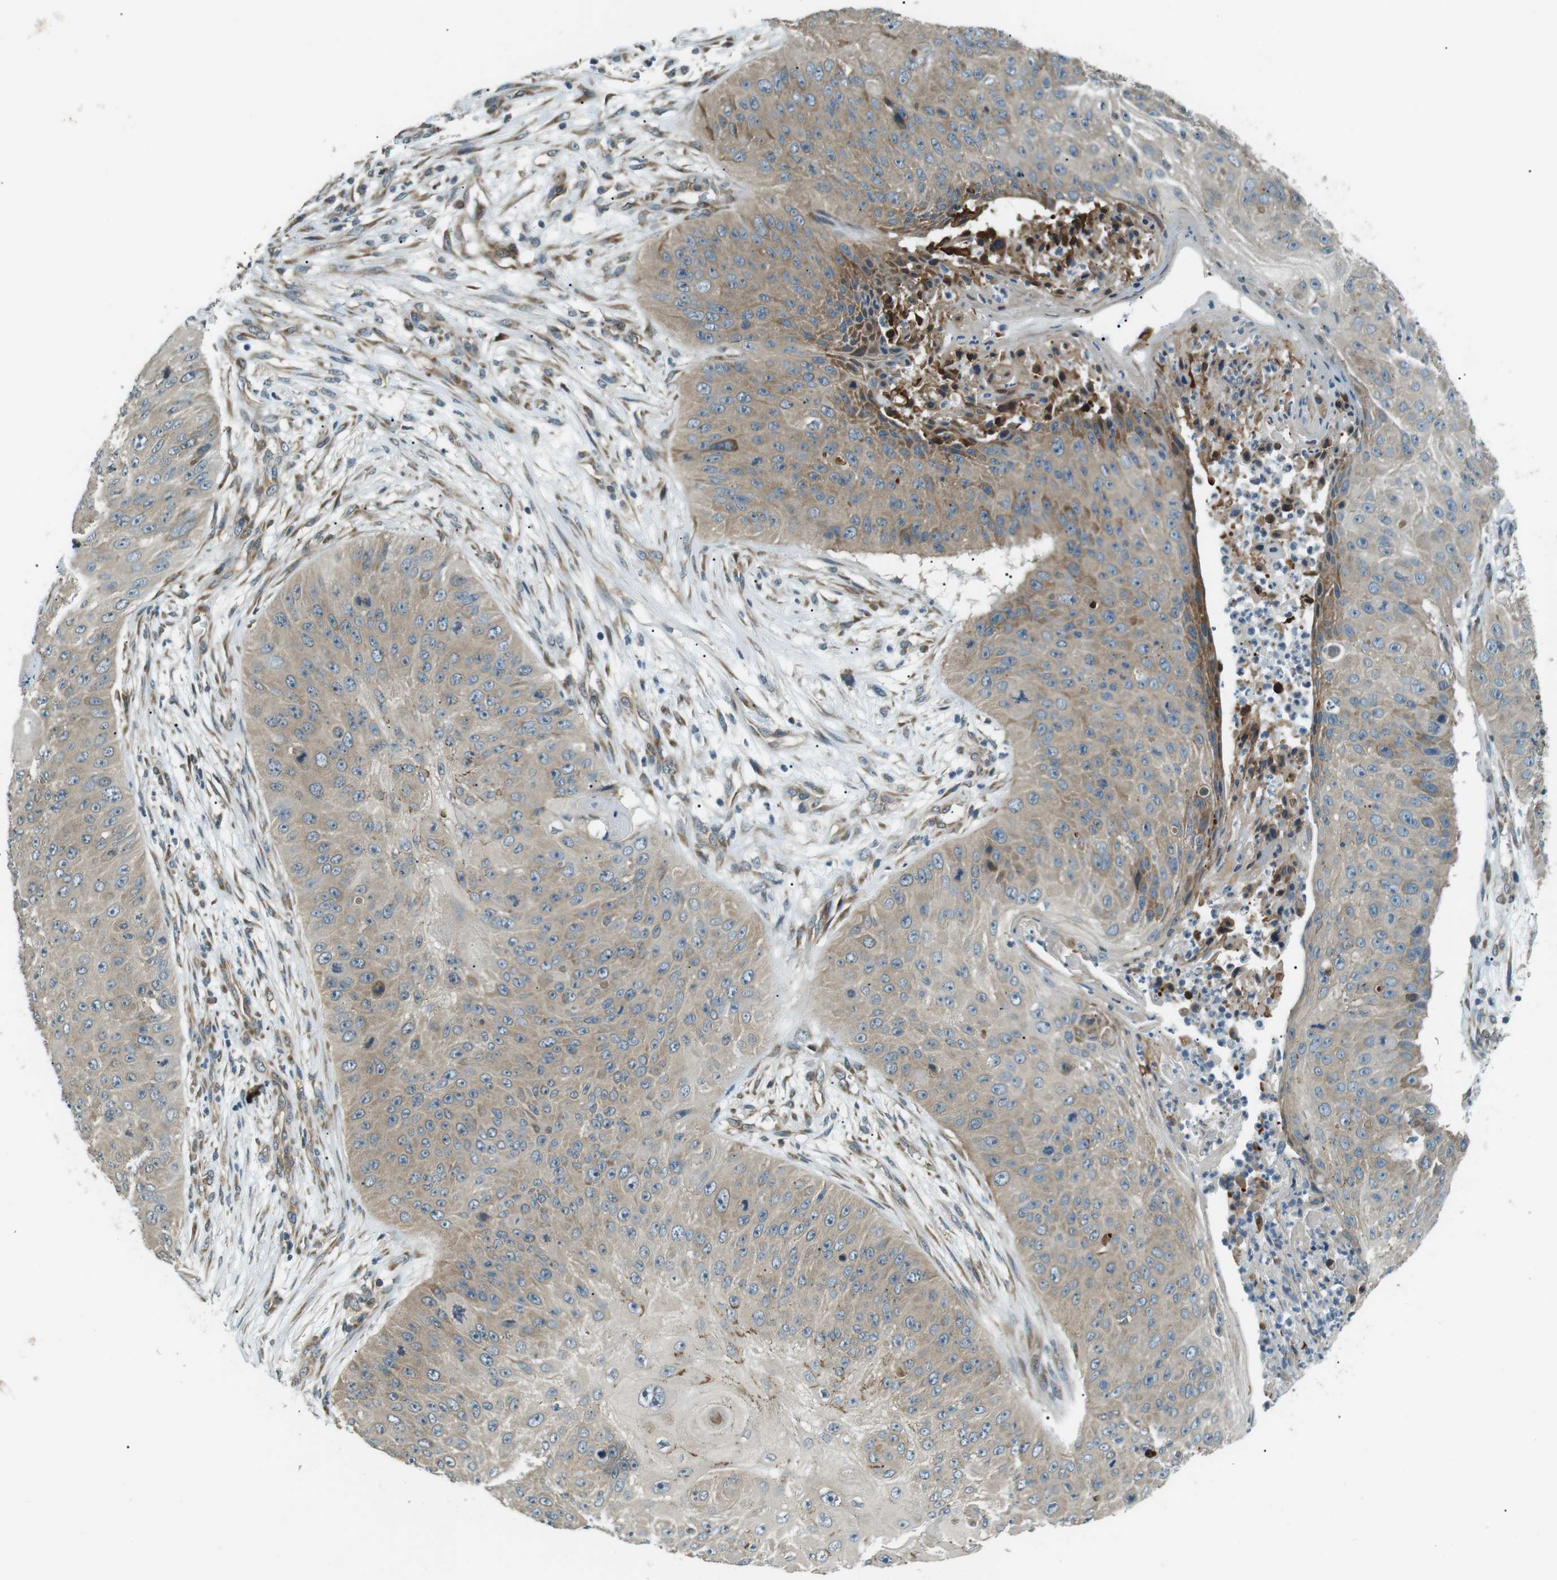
{"staining": {"intensity": "weak", "quantity": ">75%", "location": "cytoplasmic/membranous"}, "tissue": "skin cancer", "cell_type": "Tumor cells", "image_type": "cancer", "snomed": [{"axis": "morphology", "description": "Squamous cell carcinoma, NOS"}, {"axis": "topography", "description": "Skin"}], "caption": "Immunohistochemistry photomicrograph of human skin cancer stained for a protein (brown), which shows low levels of weak cytoplasmic/membranous positivity in about >75% of tumor cells.", "gene": "TMEM74", "patient": {"sex": "female", "age": 80}}